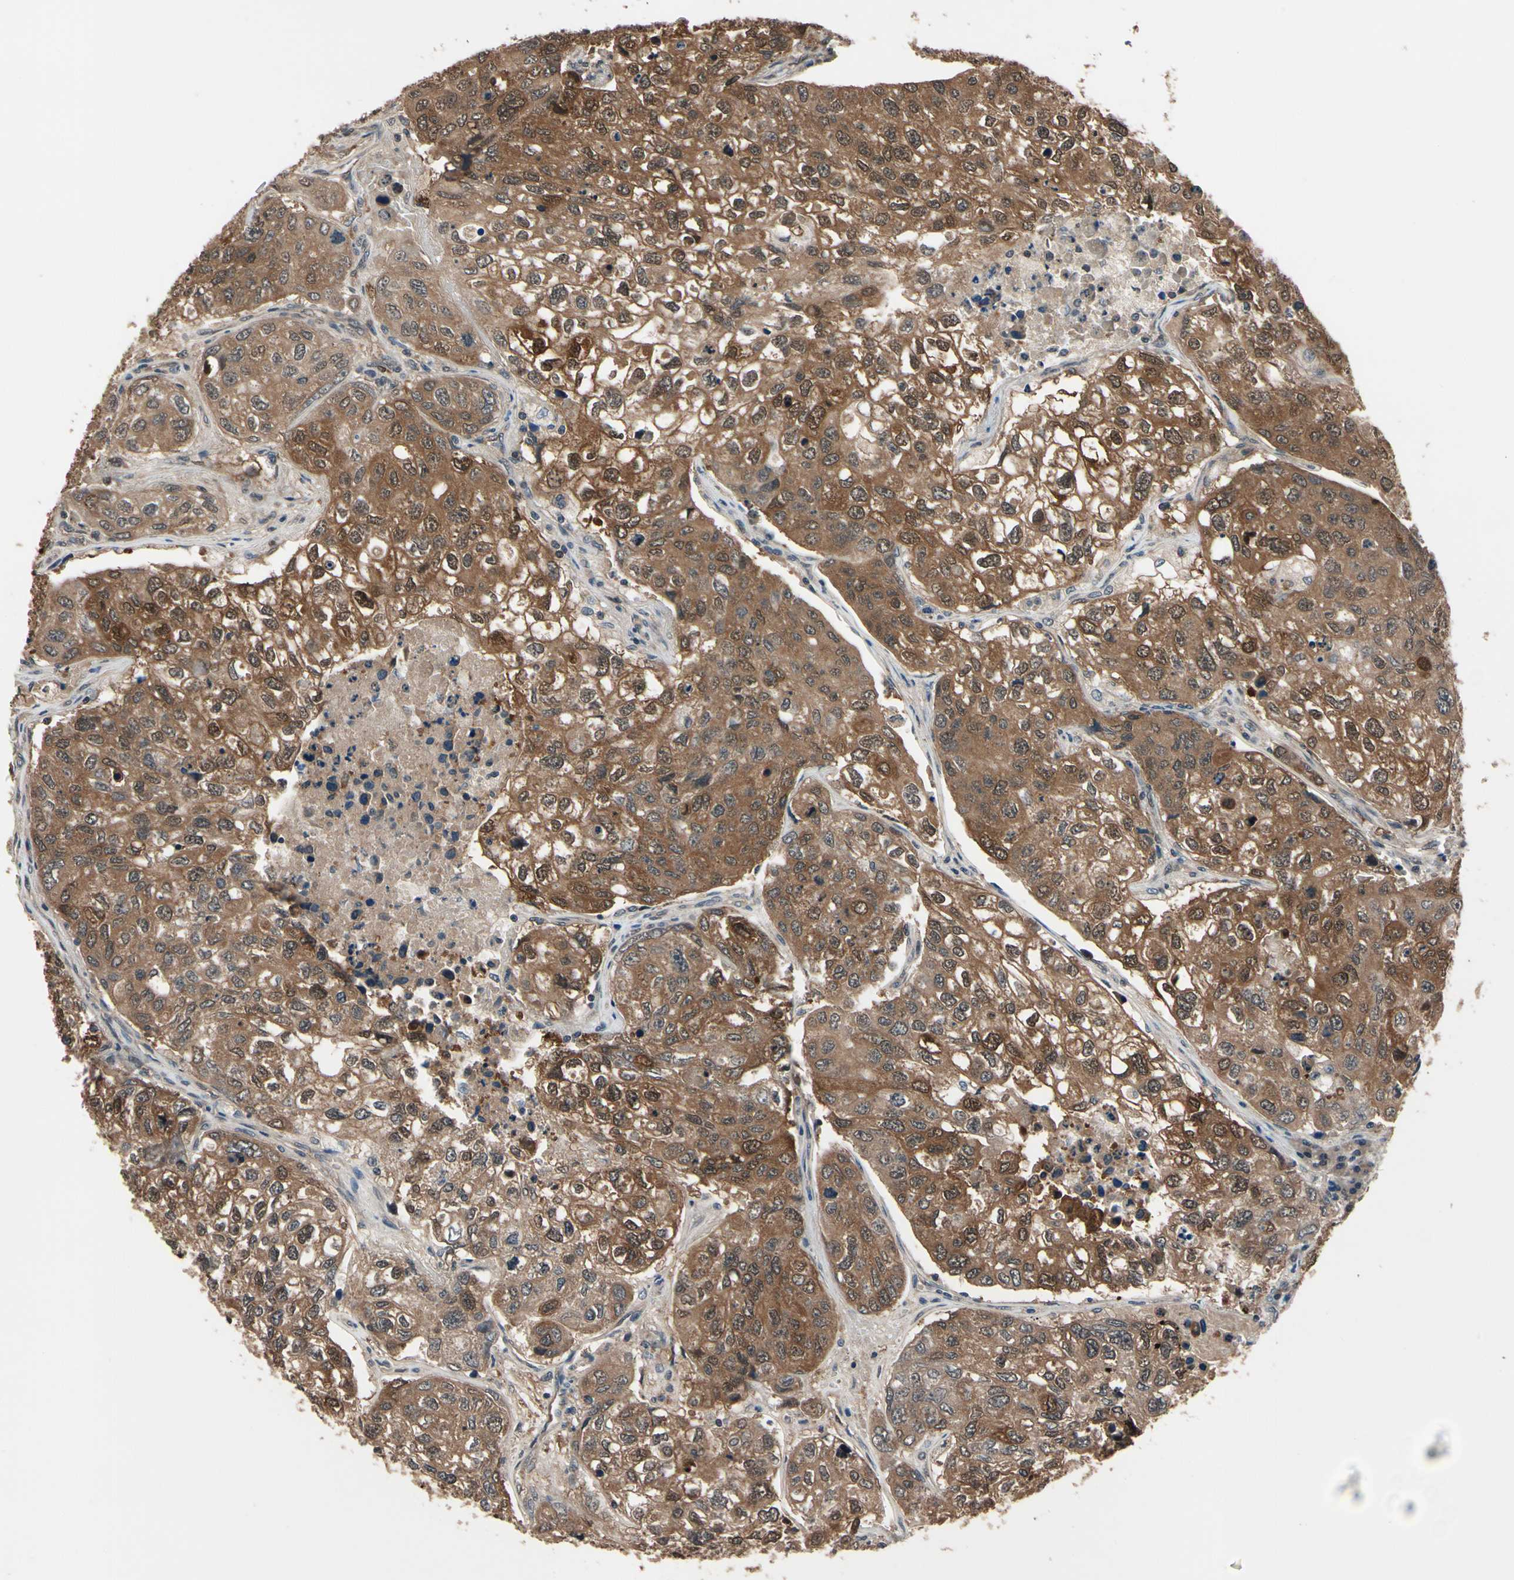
{"staining": {"intensity": "moderate", "quantity": ">75%", "location": "cytoplasmic/membranous,nuclear"}, "tissue": "urothelial cancer", "cell_type": "Tumor cells", "image_type": "cancer", "snomed": [{"axis": "morphology", "description": "Urothelial carcinoma, High grade"}, {"axis": "topography", "description": "Lymph node"}, {"axis": "topography", "description": "Urinary bladder"}], "caption": "Urothelial carcinoma (high-grade) stained with a brown dye exhibits moderate cytoplasmic/membranous and nuclear positive expression in about >75% of tumor cells.", "gene": "PRDX6", "patient": {"sex": "male", "age": 51}}